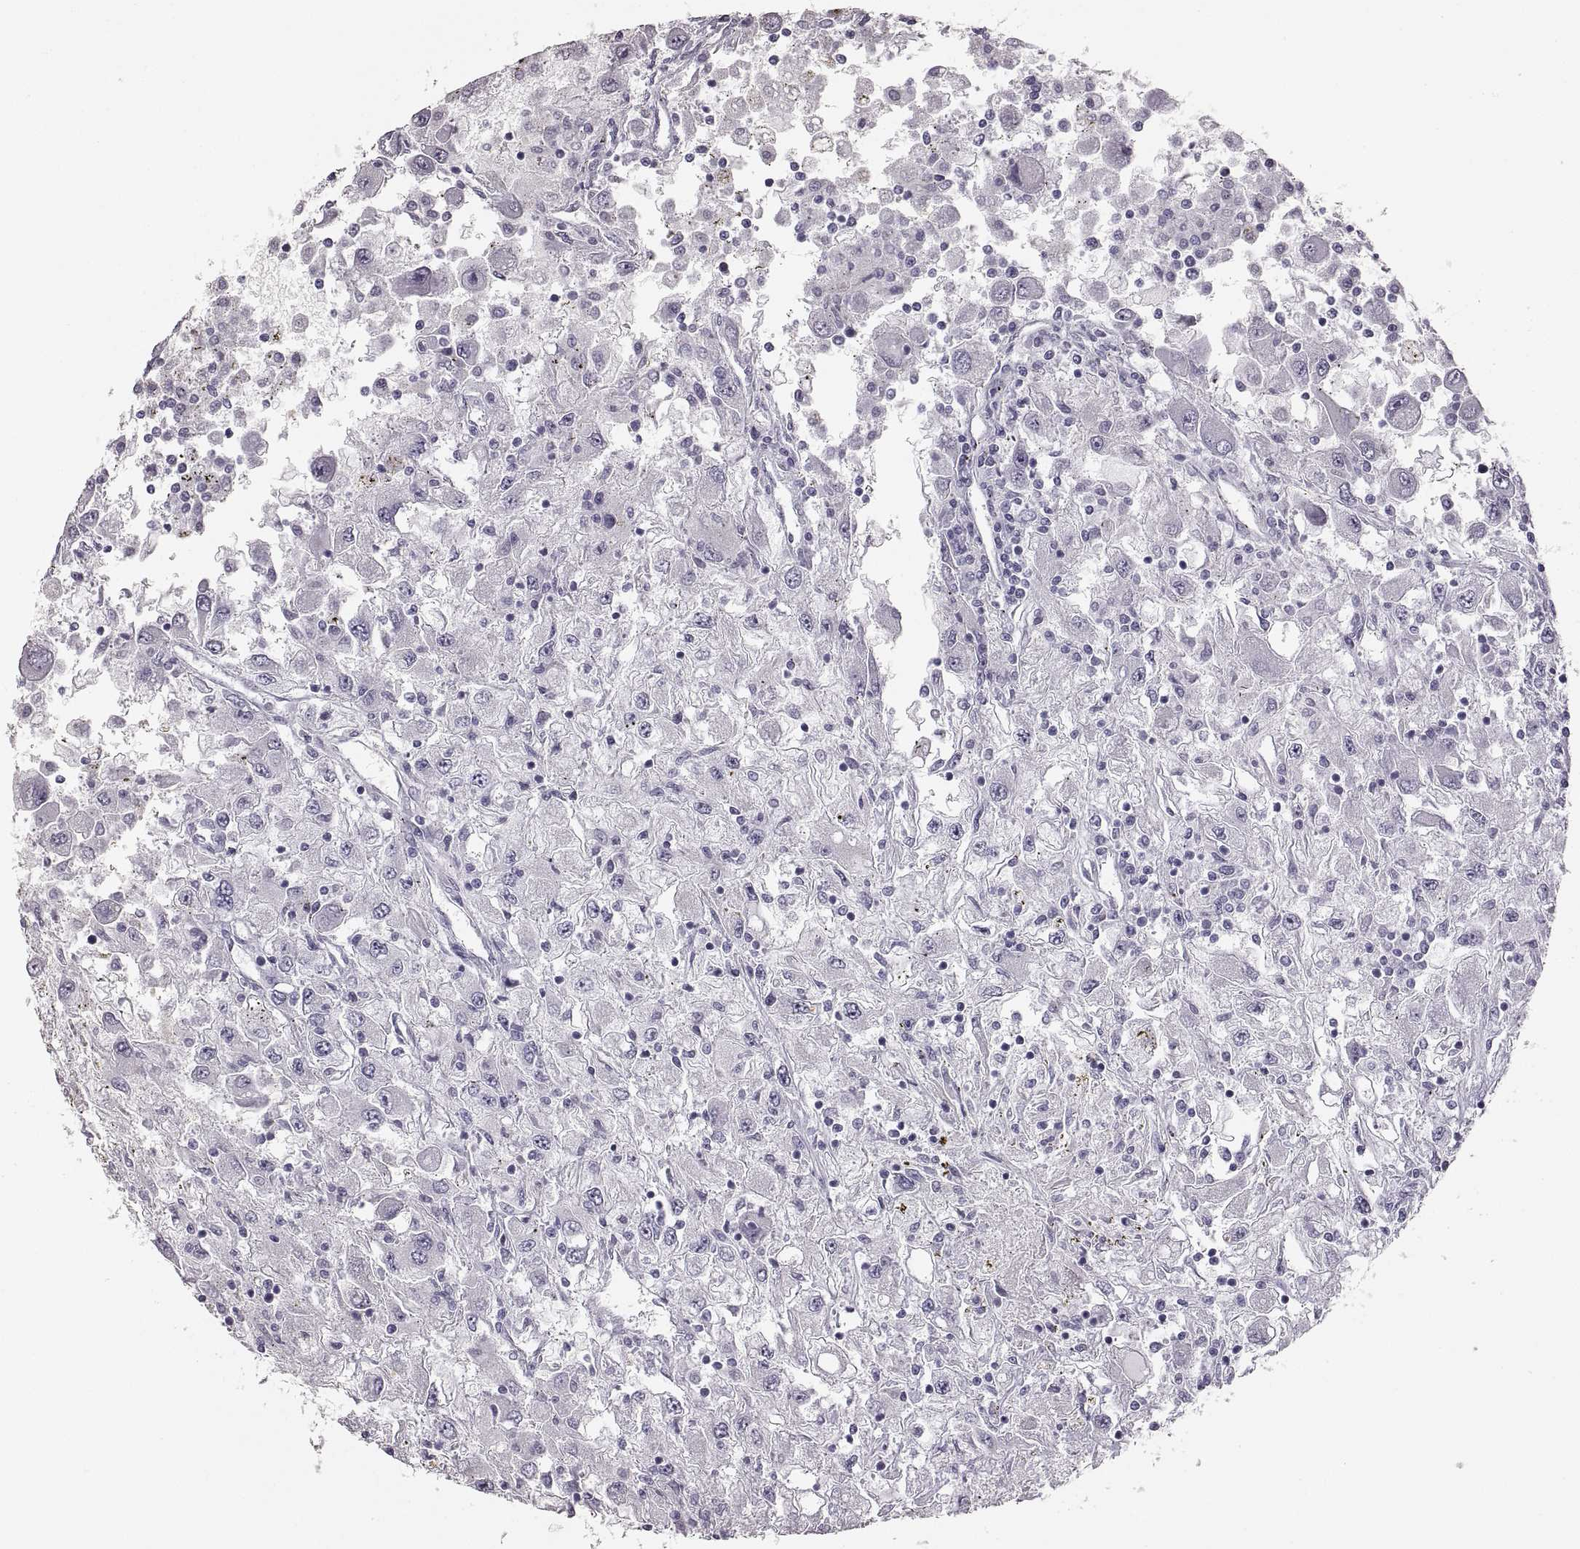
{"staining": {"intensity": "negative", "quantity": "none", "location": "none"}, "tissue": "renal cancer", "cell_type": "Tumor cells", "image_type": "cancer", "snomed": [{"axis": "morphology", "description": "Adenocarcinoma, NOS"}, {"axis": "topography", "description": "Kidney"}], "caption": "A micrograph of renal cancer (adenocarcinoma) stained for a protein reveals no brown staining in tumor cells.", "gene": "RDH13", "patient": {"sex": "female", "age": 67}}